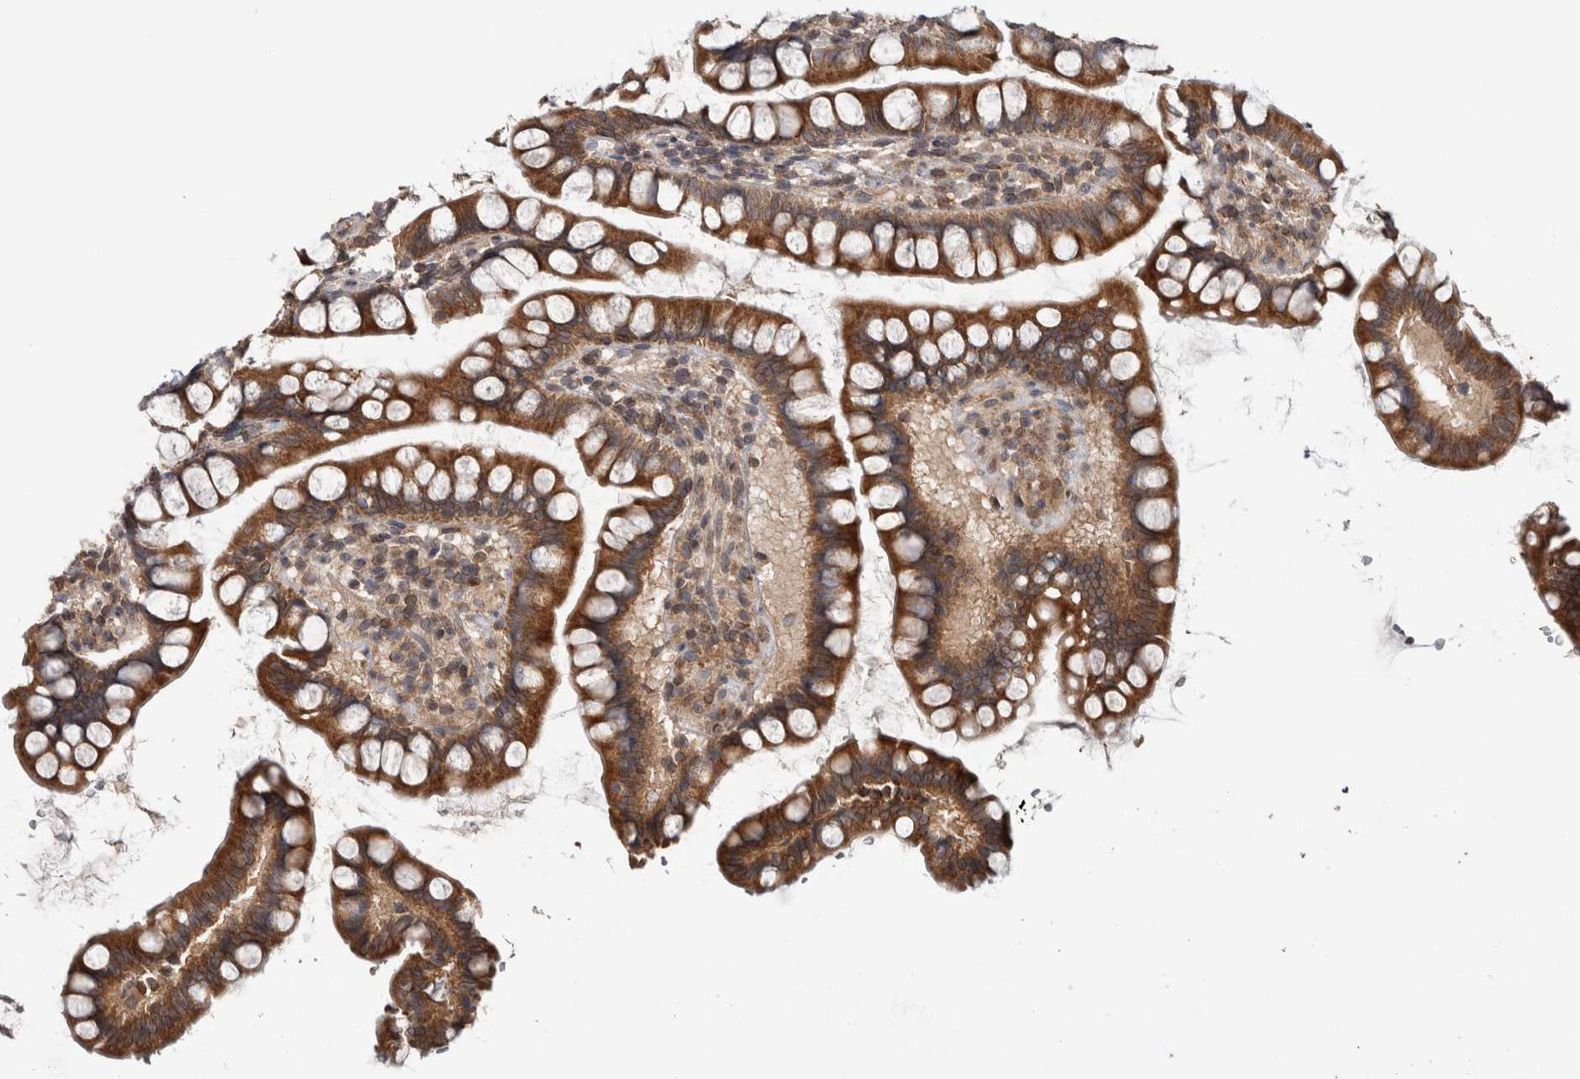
{"staining": {"intensity": "moderate", "quantity": ">75%", "location": "cytoplasmic/membranous"}, "tissue": "small intestine", "cell_type": "Glandular cells", "image_type": "normal", "snomed": [{"axis": "morphology", "description": "Normal tissue, NOS"}, {"axis": "topography", "description": "Smooth muscle"}, {"axis": "topography", "description": "Small intestine"}], "caption": "Immunohistochemical staining of unremarkable small intestine demonstrates >75% levels of moderate cytoplasmic/membranous protein positivity in about >75% of glandular cells. (Brightfield microscopy of DAB IHC at high magnification).", "gene": "HMOX2", "patient": {"sex": "female", "age": 84}}